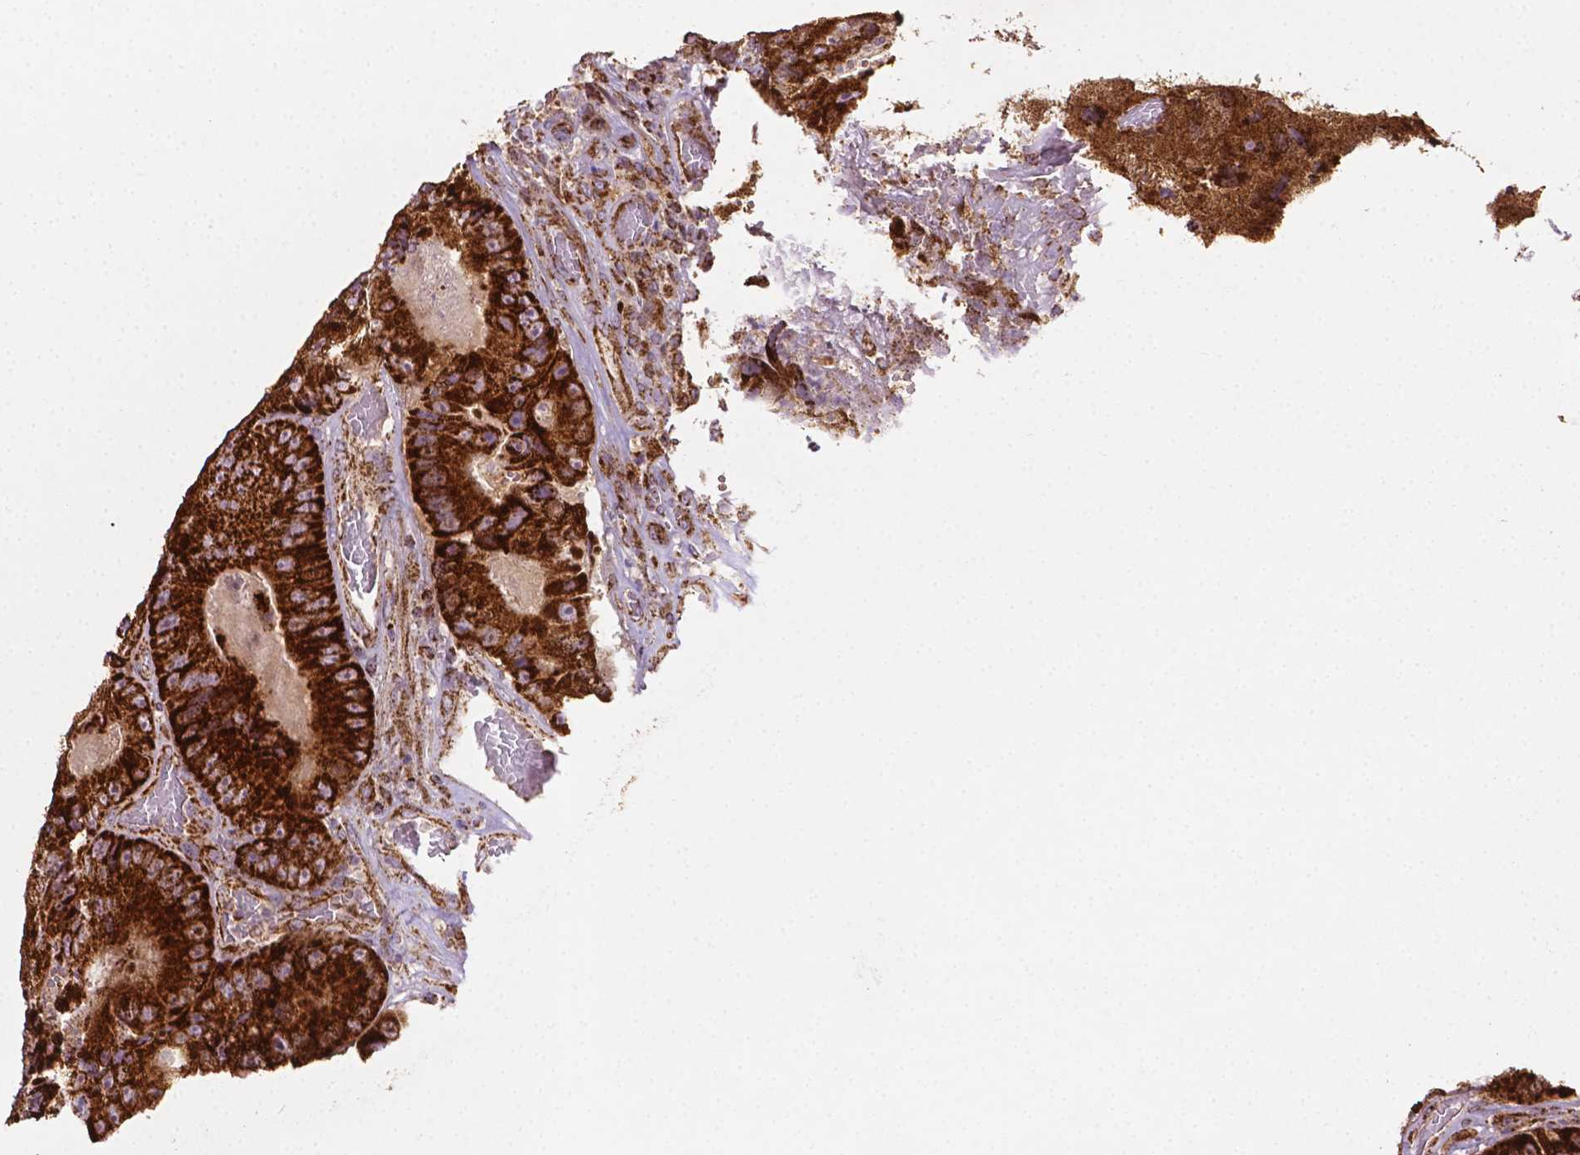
{"staining": {"intensity": "strong", "quantity": ">75%", "location": "cytoplasmic/membranous"}, "tissue": "colorectal cancer", "cell_type": "Tumor cells", "image_type": "cancer", "snomed": [{"axis": "morphology", "description": "Adenocarcinoma, NOS"}, {"axis": "topography", "description": "Colon"}], "caption": "Tumor cells reveal high levels of strong cytoplasmic/membranous staining in about >75% of cells in human colorectal cancer.", "gene": "ILVBL", "patient": {"sex": "female", "age": 86}}